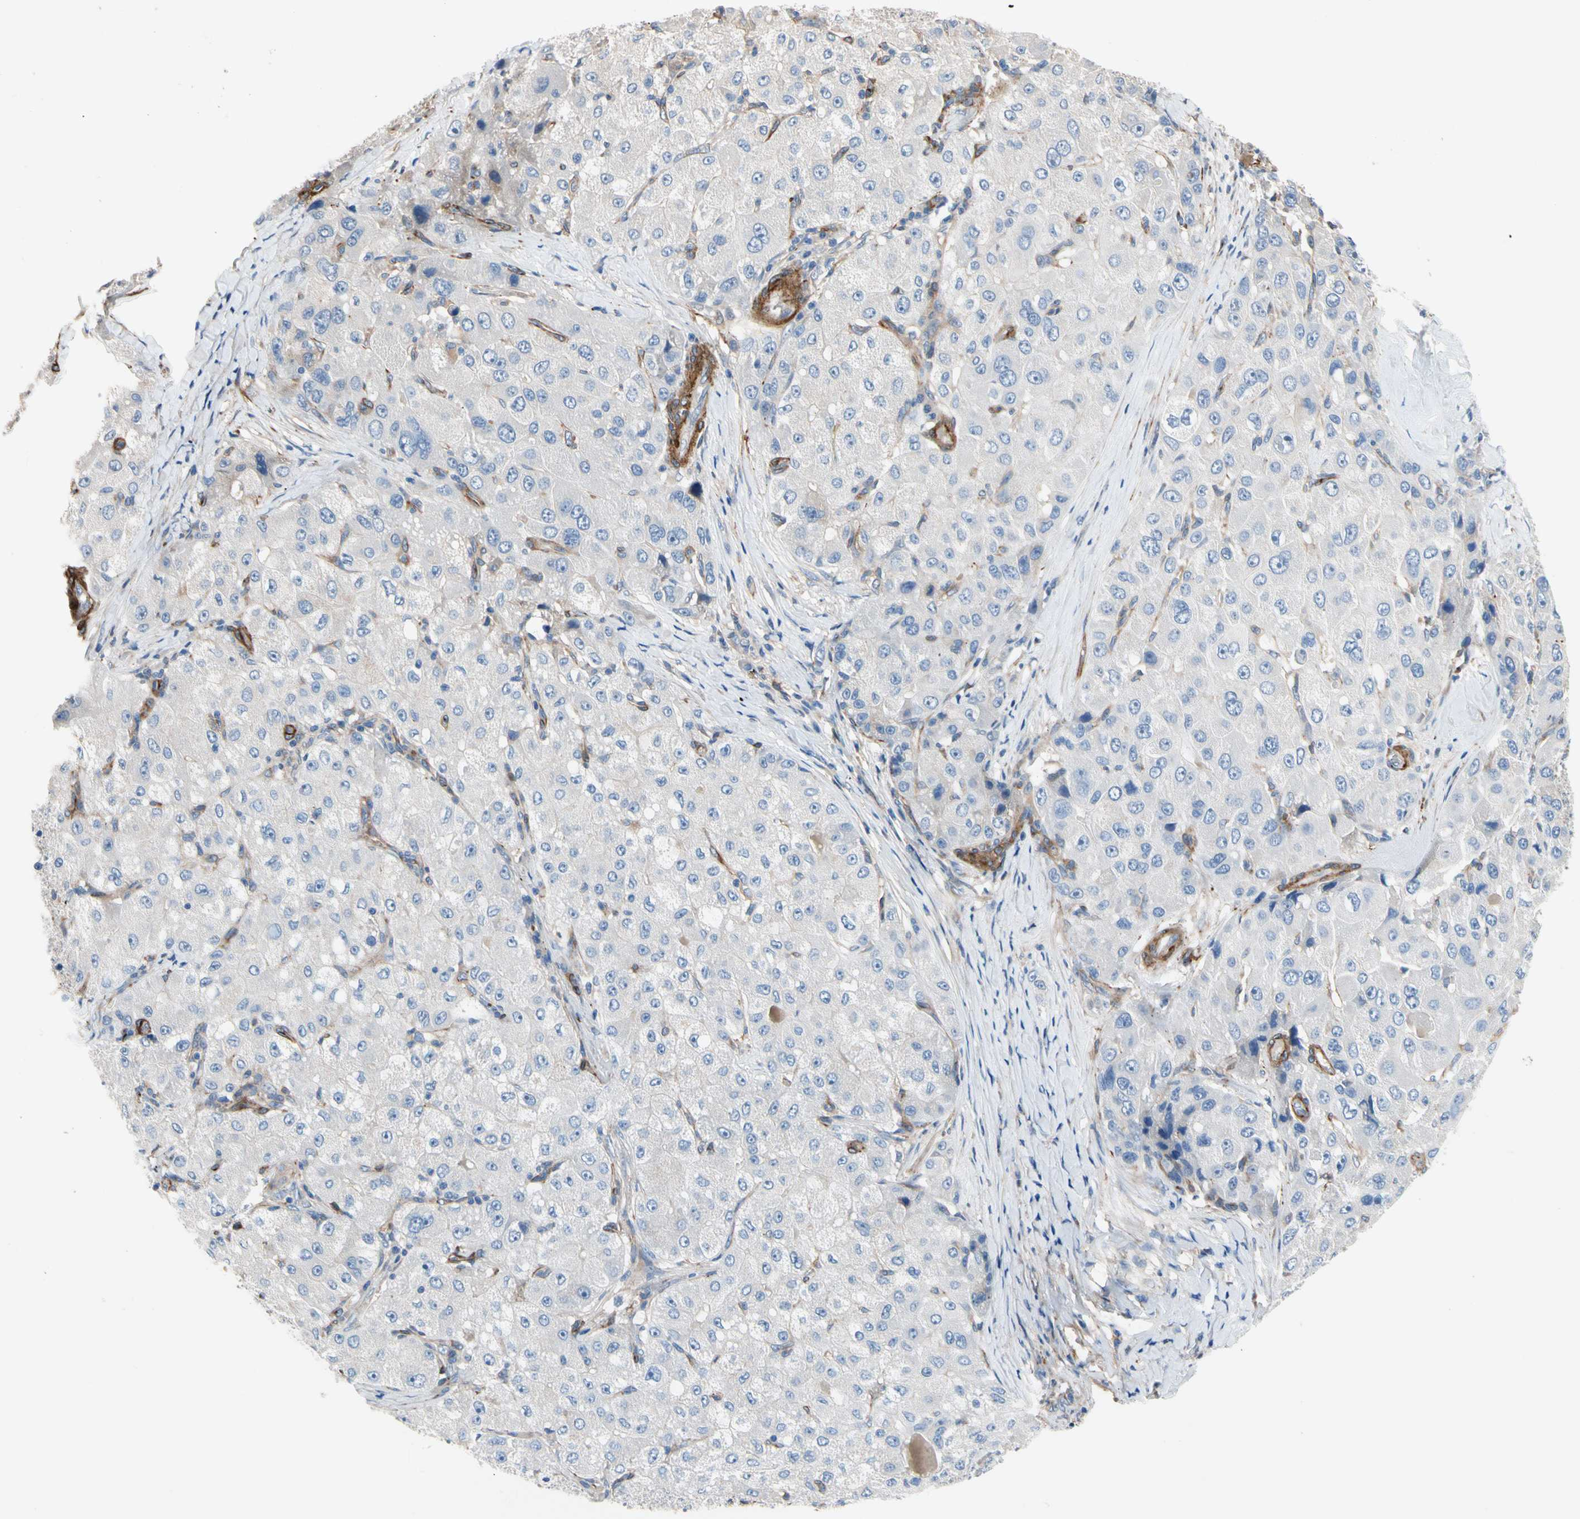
{"staining": {"intensity": "negative", "quantity": "none", "location": "none"}, "tissue": "liver cancer", "cell_type": "Tumor cells", "image_type": "cancer", "snomed": [{"axis": "morphology", "description": "Carcinoma, Hepatocellular, NOS"}, {"axis": "topography", "description": "Liver"}], "caption": "Liver cancer (hepatocellular carcinoma) stained for a protein using immunohistochemistry (IHC) displays no staining tumor cells.", "gene": "ENTREP3", "patient": {"sex": "male", "age": 80}}